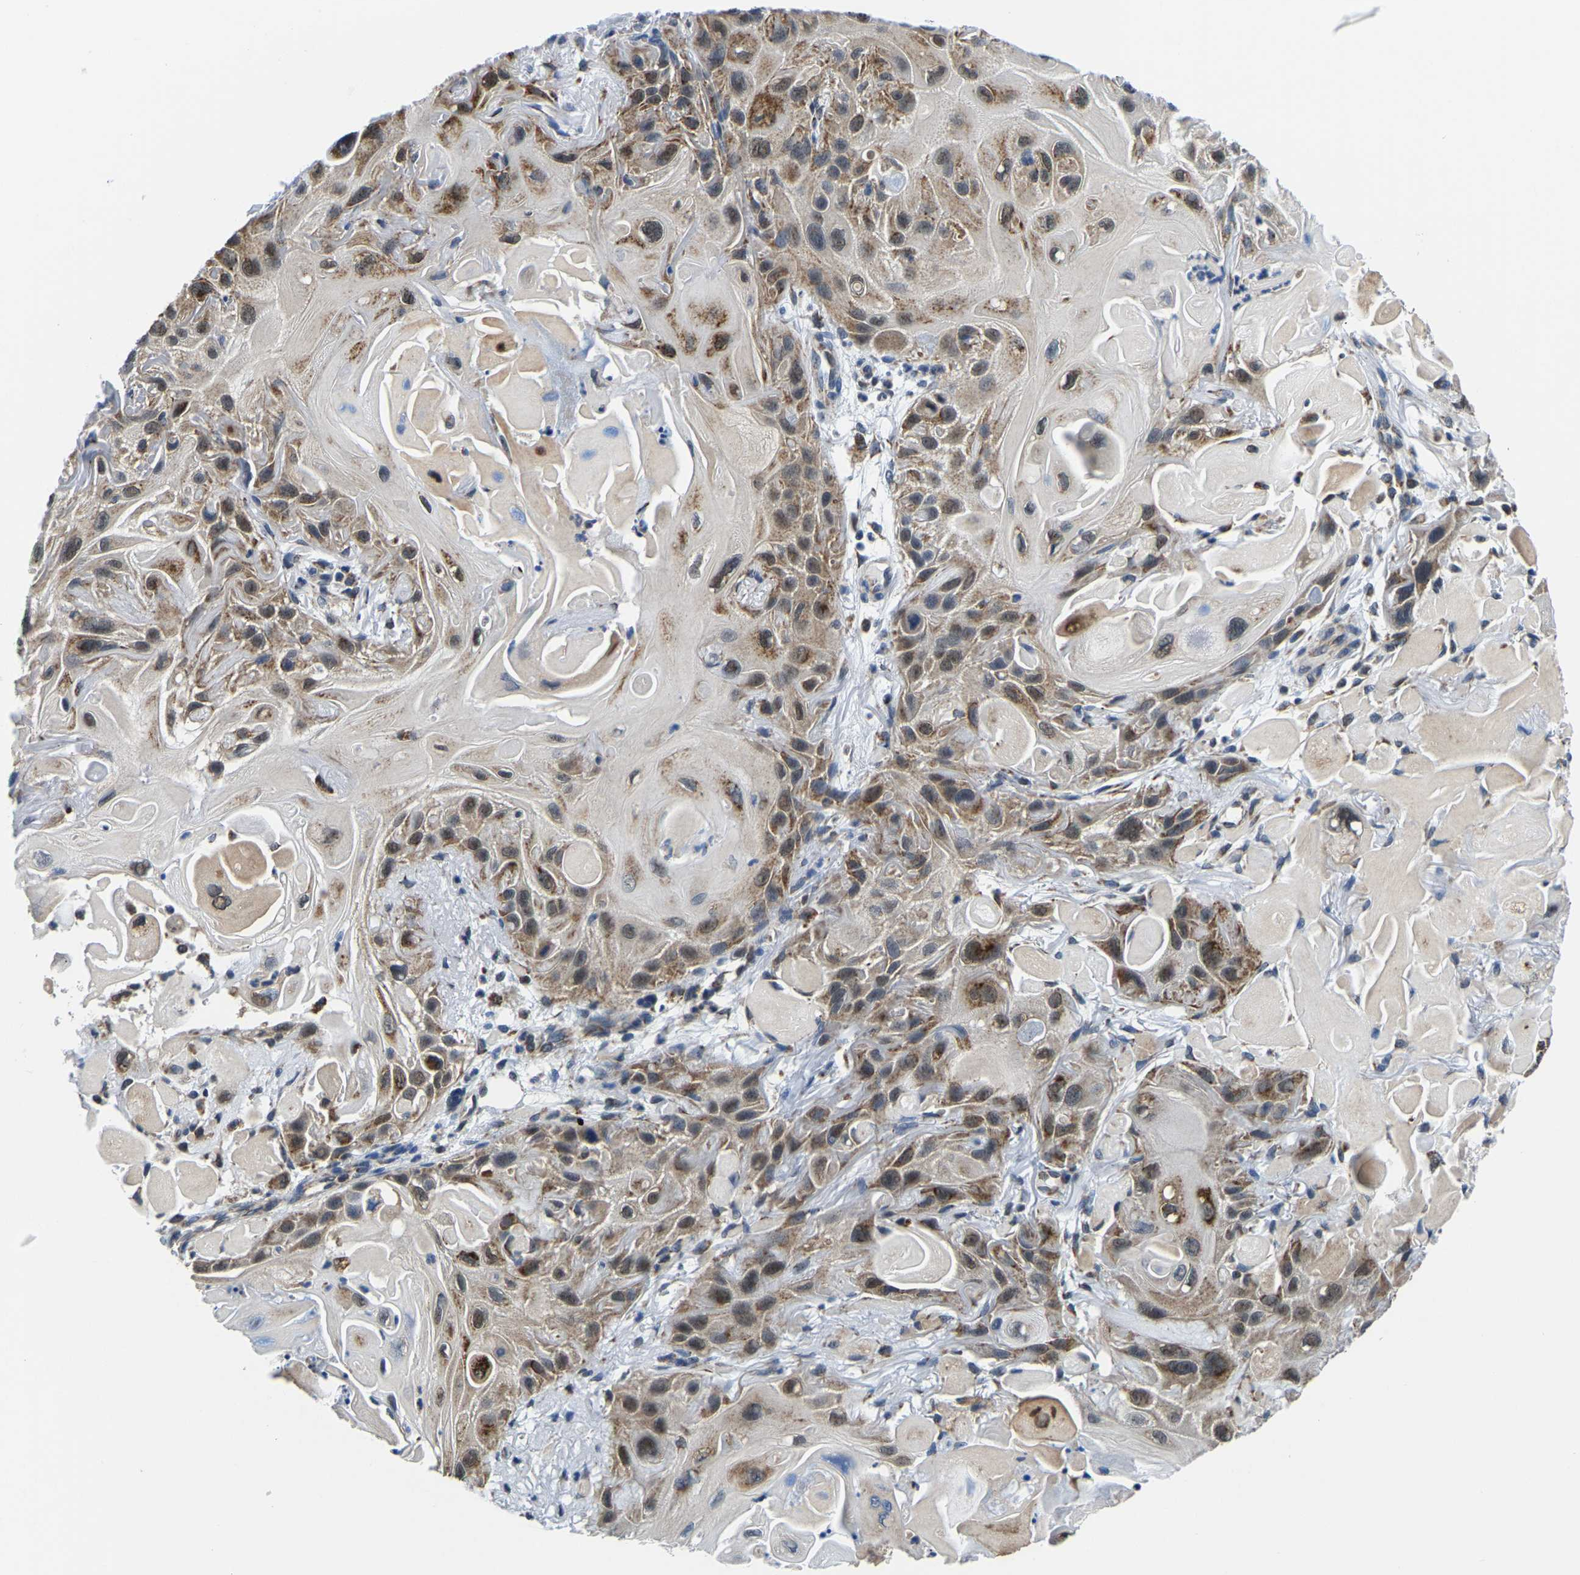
{"staining": {"intensity": "moderate", "quantity": ">75%", "location": "cytoplasmic/membranous,nuclear"}, "tissue": "skin cancer", "cell_type": "Tumor cells", "image_type": "cancer", "snomed": [{"axis": "morphology", "description": "Squamous cell carcinoma, NOS"}, {"axis": "topography", "description": "Skin"}], "caption": "IHC of human squamous cell carcinoma (skin) shows medium levels of moderate cytoplasmic/membranous and nuclear positivity in about >75% of tumor cells.", "gene": "BNIP3L", "patient": {"sex": "female", "age": 77}}